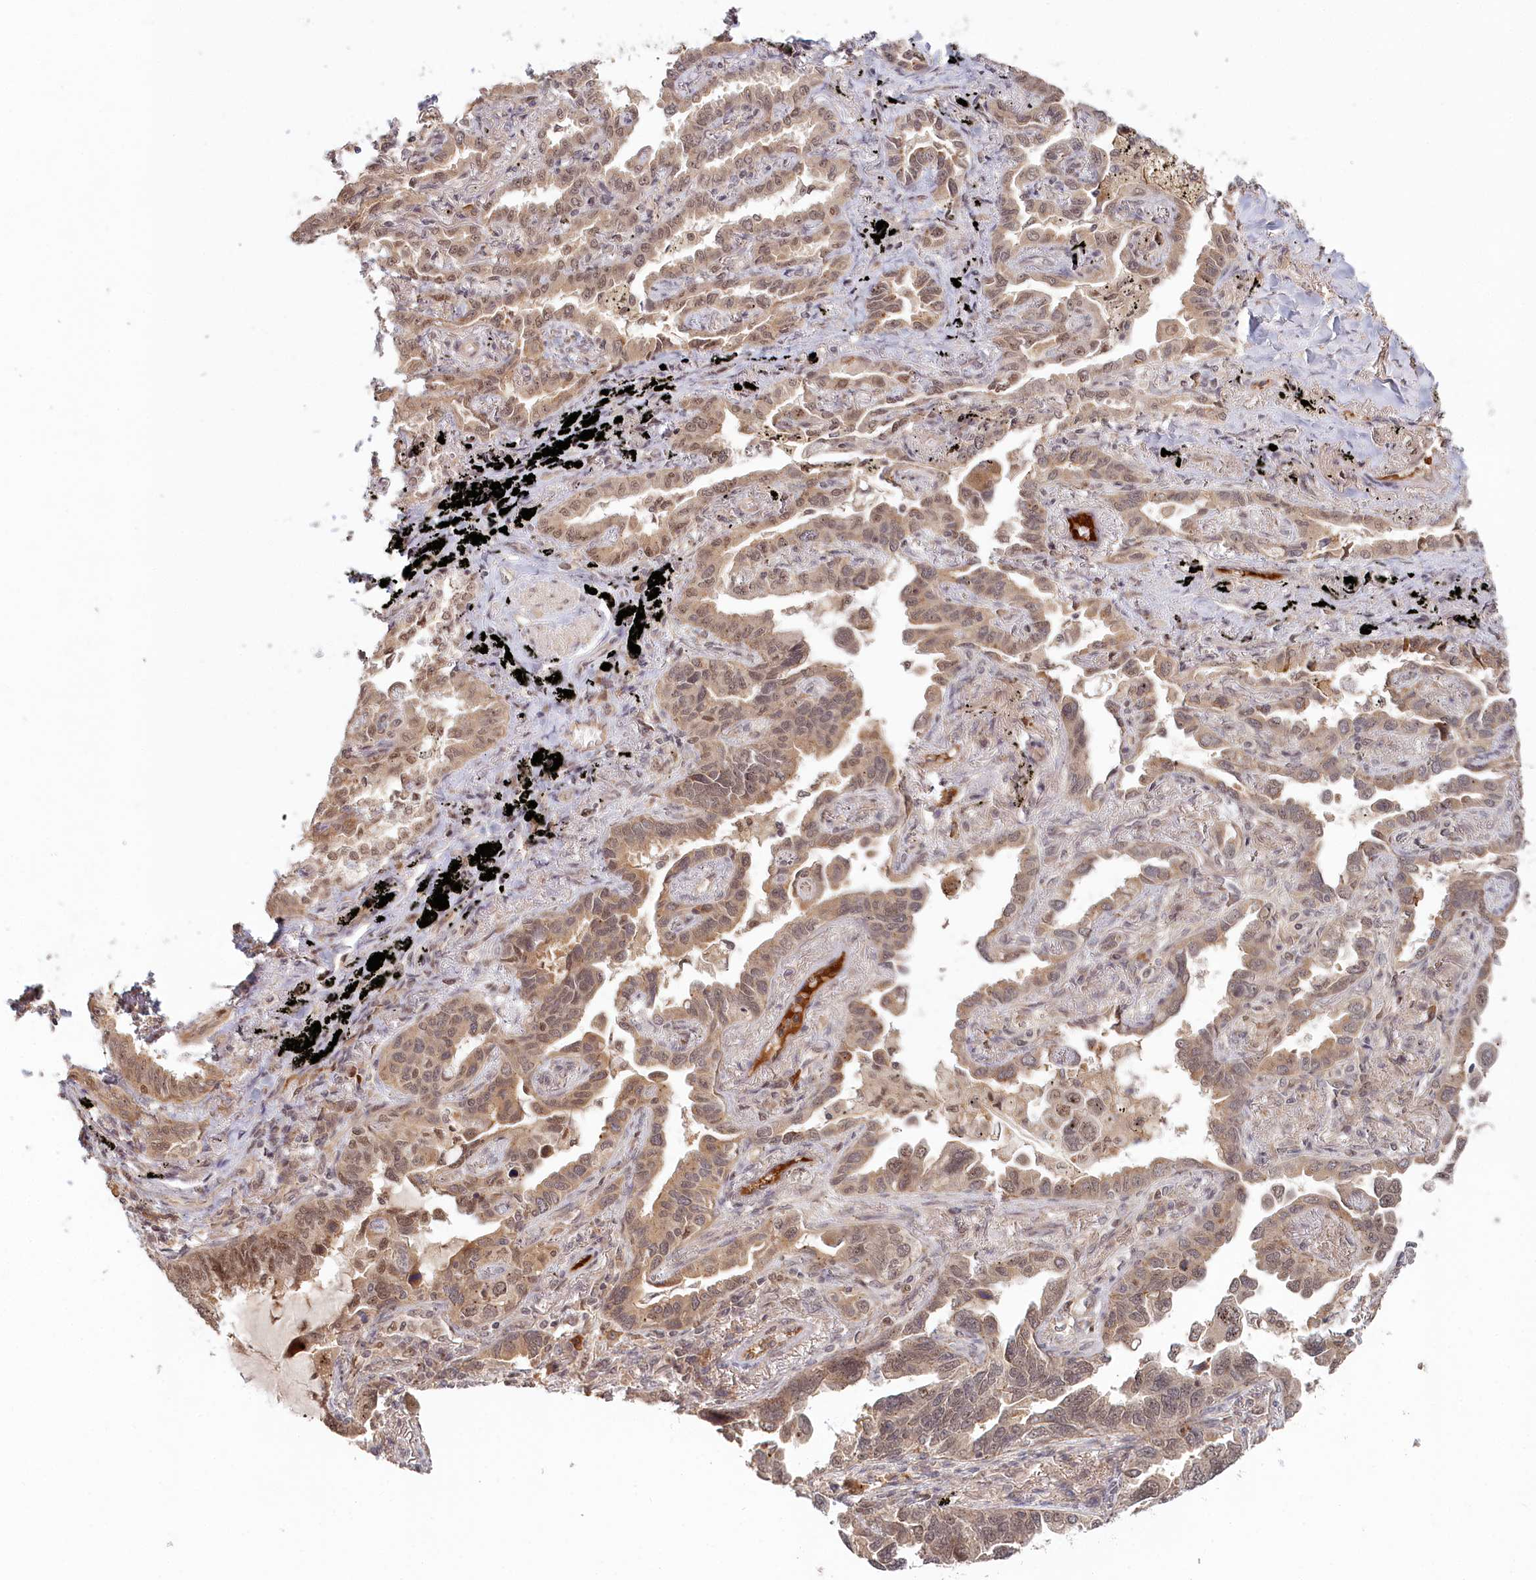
{"staining": {"intensity": "moderate", "quantity": ">75%", "location": "cytoplasmic/membranous,nuclear"}, "tissue": "lung cancer", "cell_type": "Tumor cells", "image_type": "cancer", "snomed": [{"axis": "morphology", "description": "Adenocarcinoma, NOS"}, {"axis": "topography", "description": "Lung"}], "caption": "Brown immunohistochemical staining in human lung adenocarcinoma reveals moderate cytoplasmic/membranous and nuclear positivity in approximately >75% of tumor cells.", "gene": "WAPL", "patient": {"sex": "male", "age": 67}}